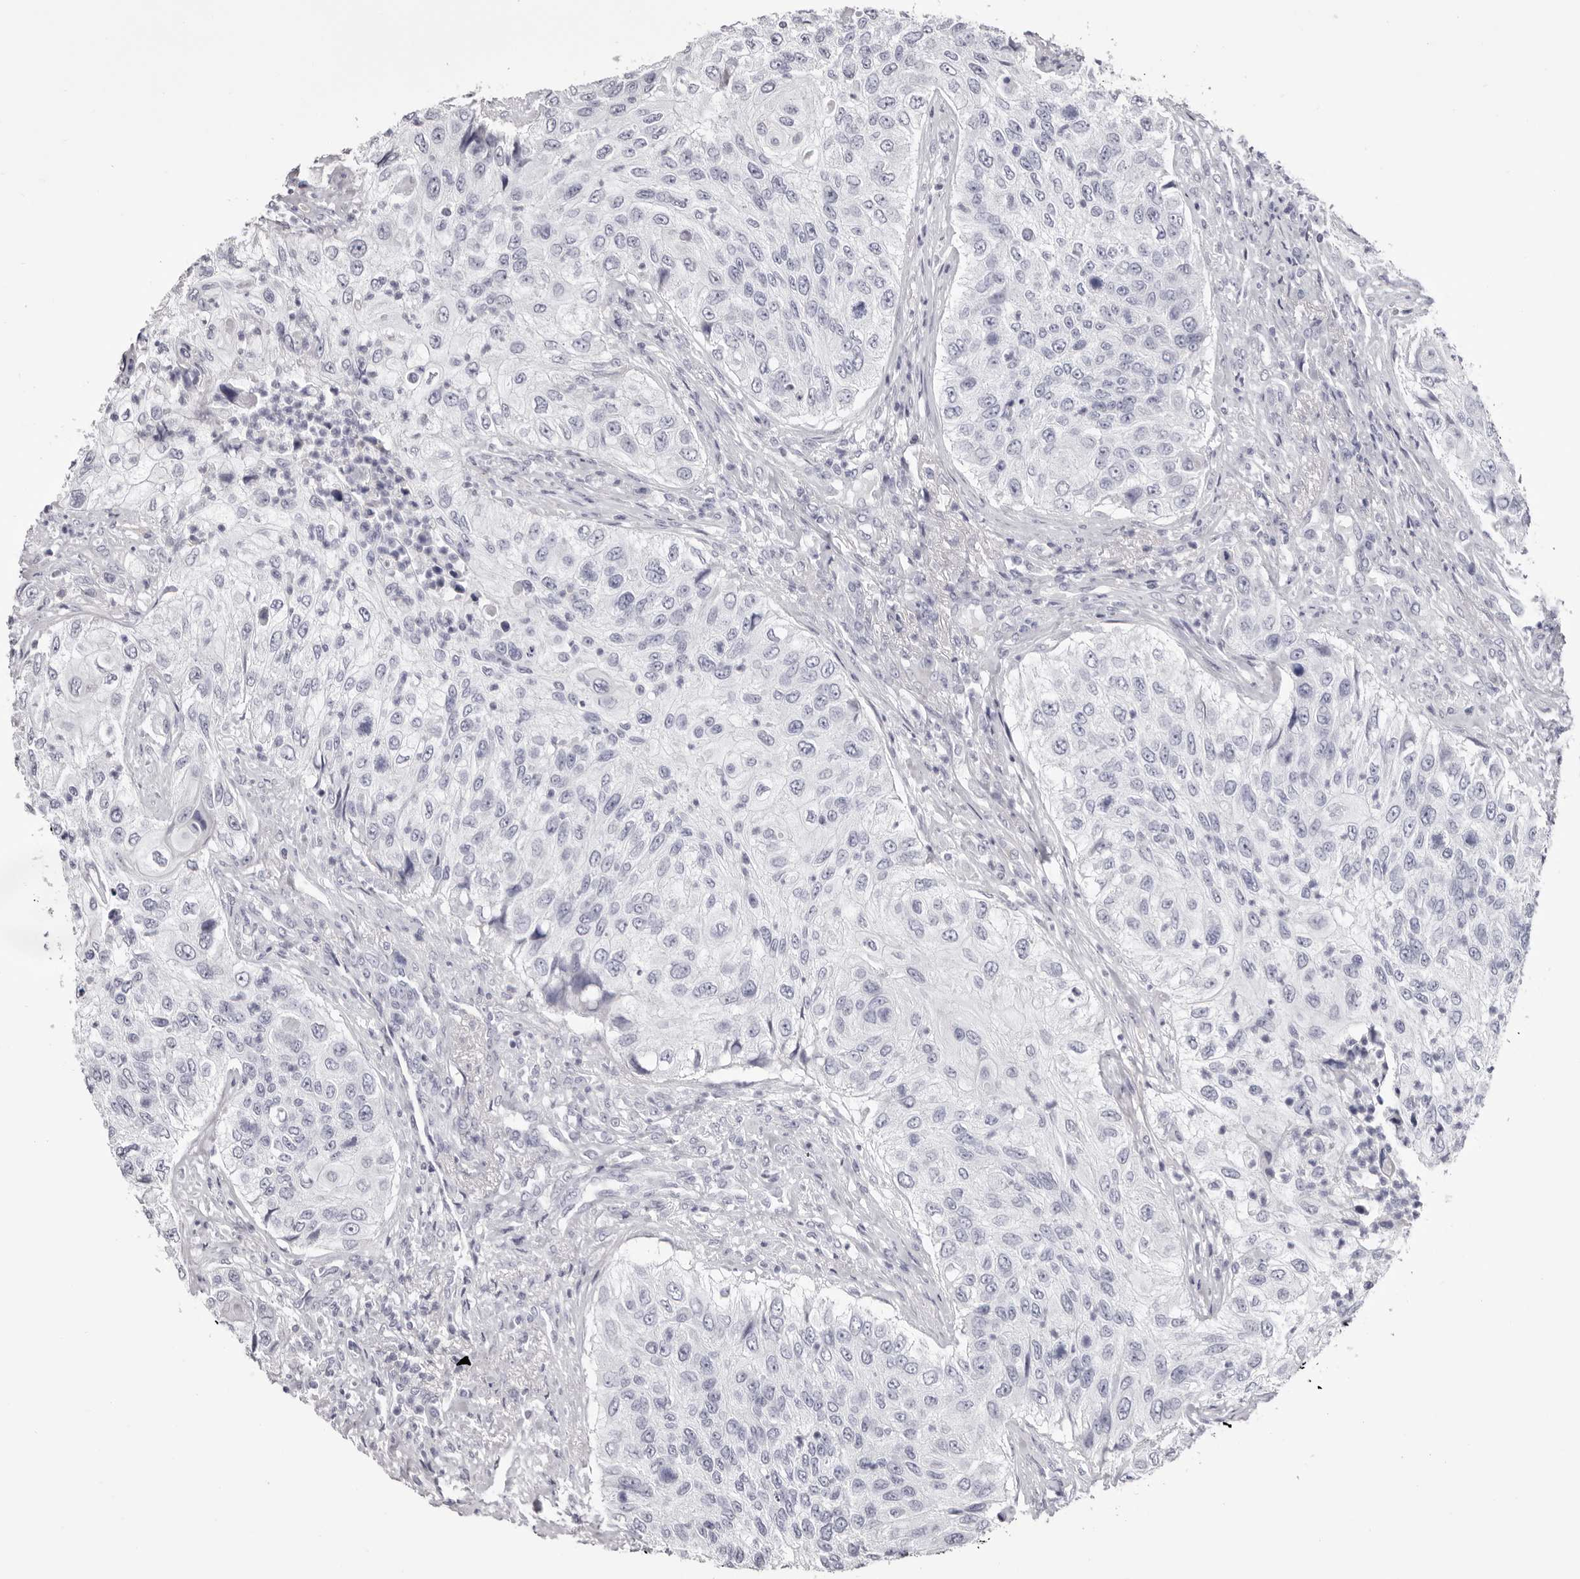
{"staining": {"intensity": "negative", "quantity": "none", "location": "none"}, "tissue": "urothelial cancer", "cell_type": "Tumor cells", "image_type": "cancer", "snomed": [{"axis": "morphology", "description": "Urothelial carcinoma, High grade"}, {"axis": "topography", "description": "Urinary bladder"}], "caption": "Human urothelial cancer stained for a protein using immunohistochemistry (IHC) displays no positivity in tumor cells.", "gene": "LPO", "patient": {"sex": "female", "age": 60}}